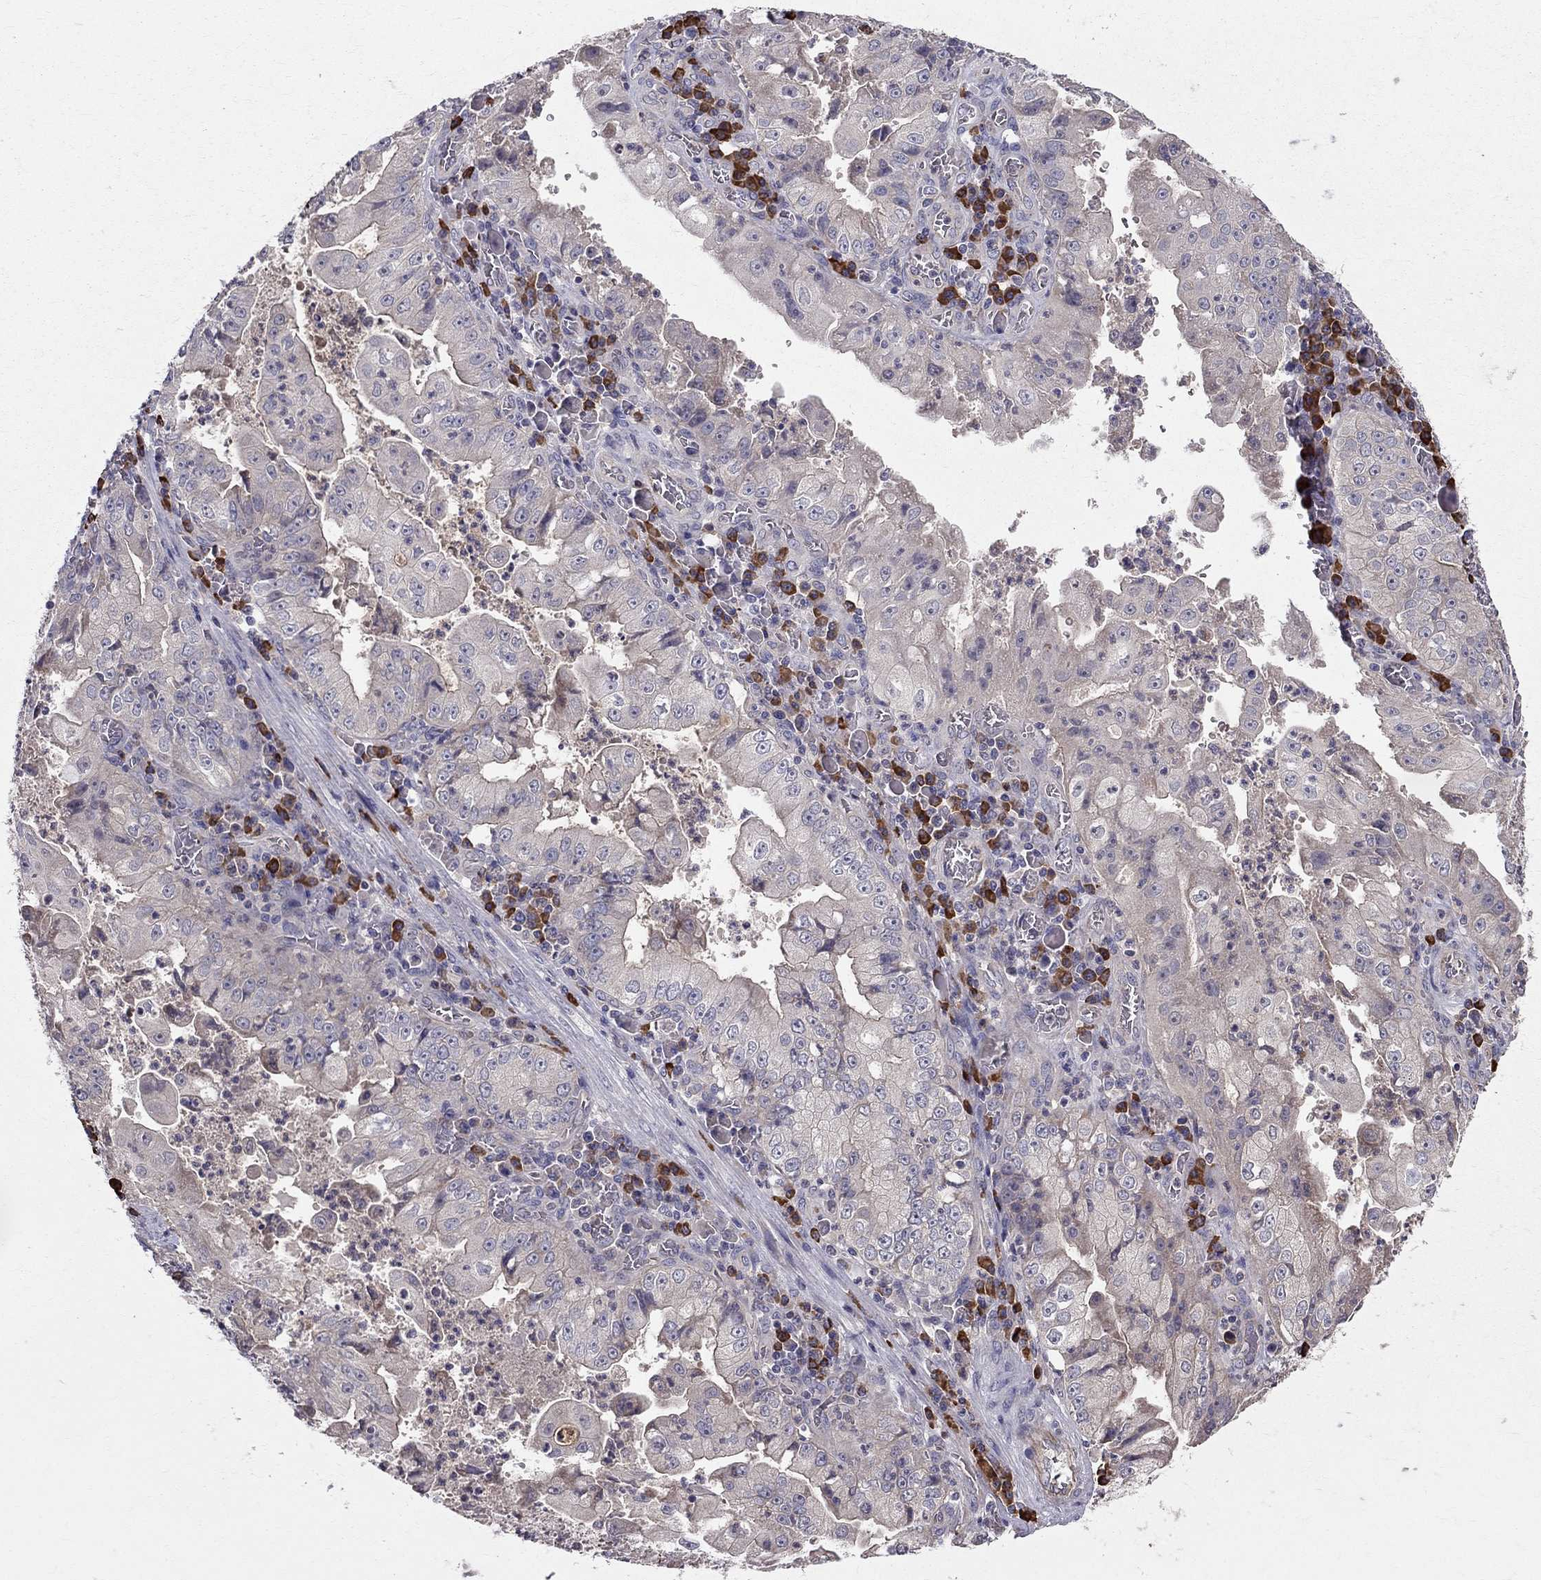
{"staining": {"intensity": "weak", "quantity": "<25%", "location": "cytoplasmic/membranous"}, "tissue": "stomach cancer", "cell_type": "Tumor cells", "image_type": "cancer", "snomed": [{"axis": "morphology", "description": "Adenocarcinoma, NOS"}, {"axis": "topography", "description": "Stomach"}], "caption": "This histopathology image is of stomach cancer (adenocarcinoma) stained with immunohistochemistry to label a protein in brown with the nuclei are counter-stained blue. There is no positivity in tumor cells.", "gene": "PIK3CG", "patient": {"sex": "male", "age": 76}}